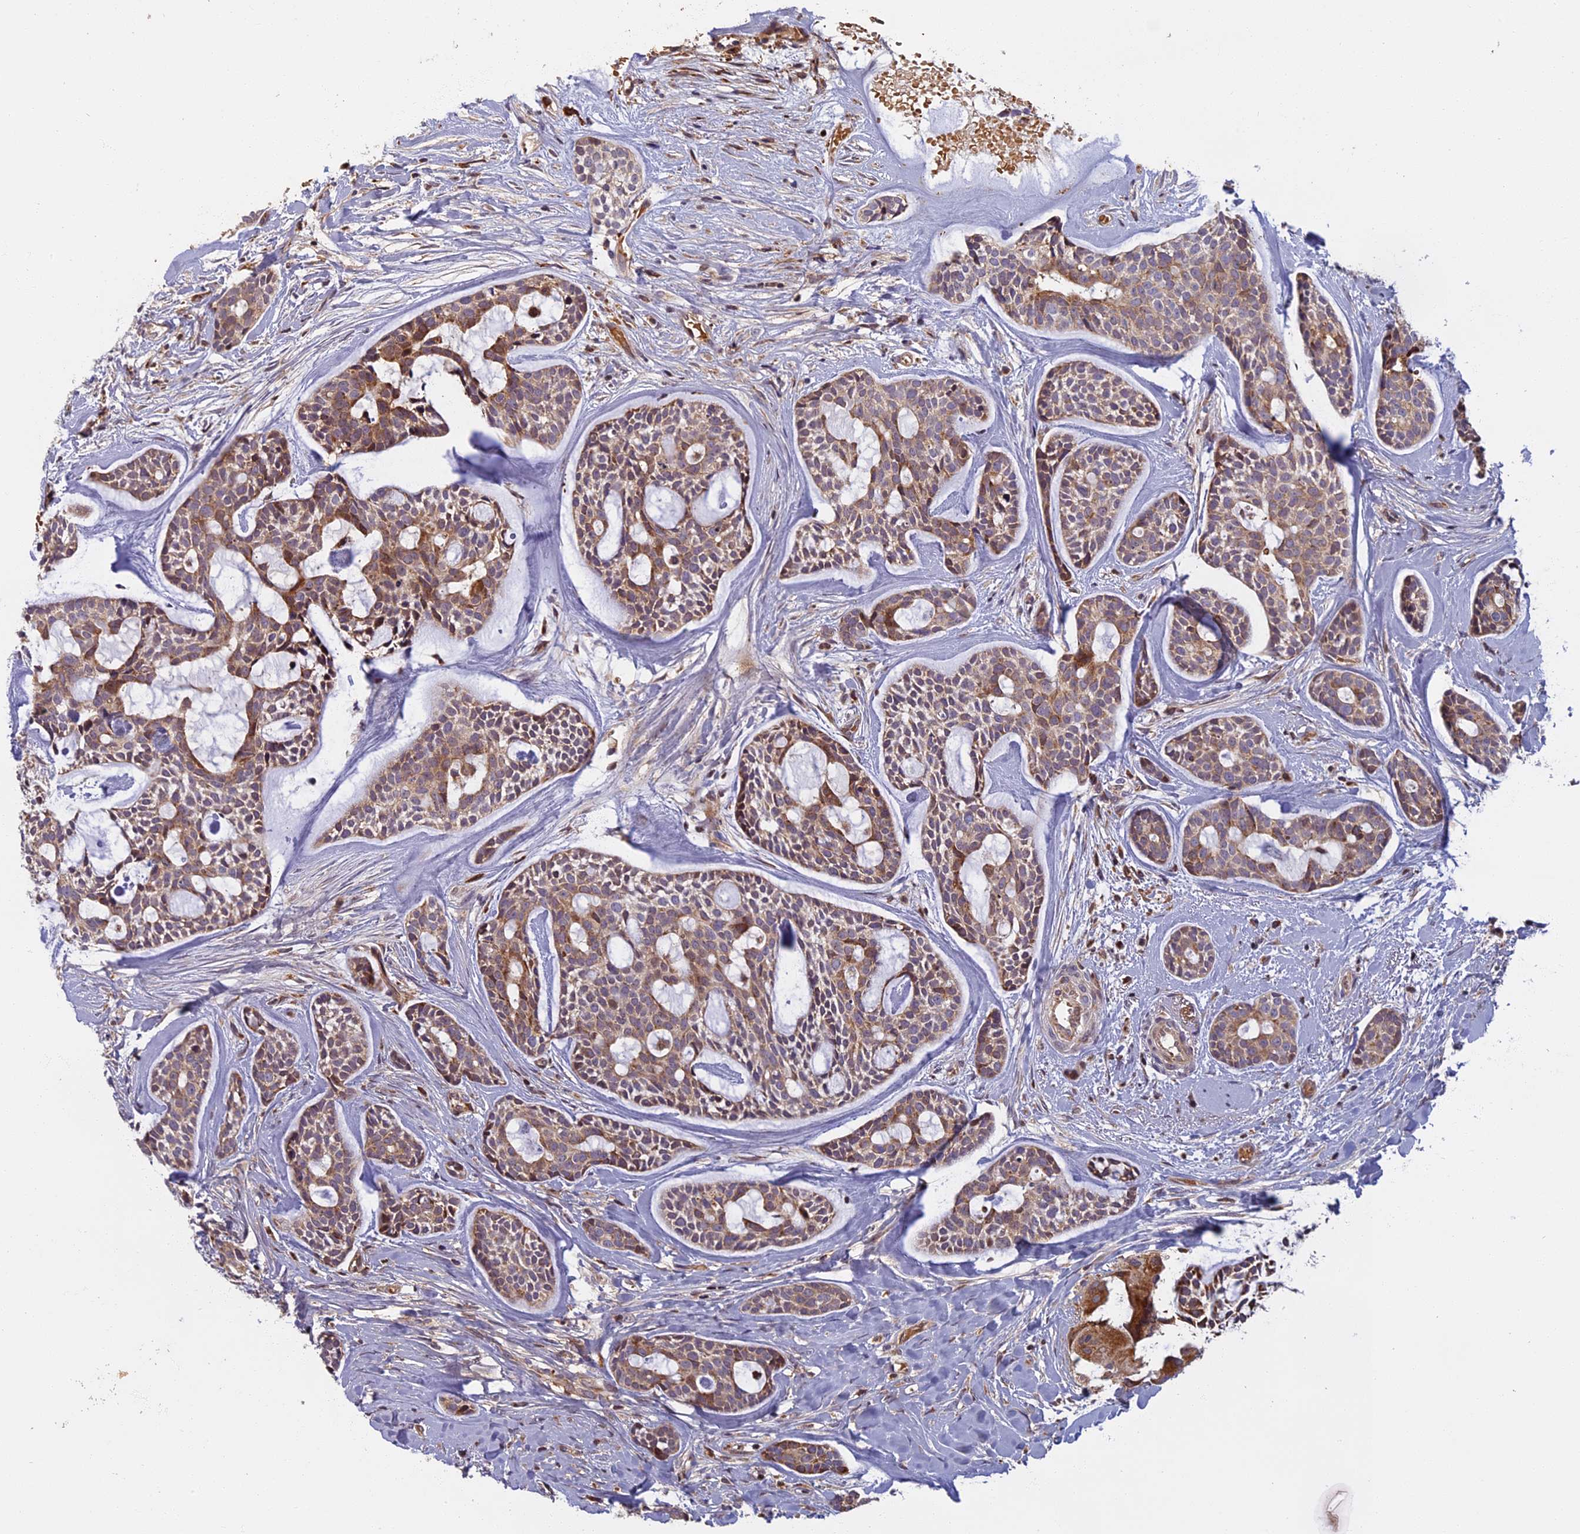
{"staining": {"intensity": "moderate", "quantity": ">75%", "location": "cytoplasmic/membranous"}, "tissue": "head and neck cancer", "cell_type": "Tumor cells", "image_type": "cancer", "snomed": [{"axis": "morphology", "description": "Normal tissue, NOS"}, {"axis": "morphology", "description": "Adenocarcinoma, NOS"}, {"axis": "topography", "description": "Subcutis"}, {"axis": "topography", "description": "Nasopharynx"}, {"axis": "topography", "description": "Head-Neck"}], "caption": "A brown stain labels moderate cytoplasmic/membranous staining of a protein in human head and neck cancer tumor cells. (DAB (3,3'-diaminobenzidine) IHC, brown staining for protein, blue staining for nuclei).", "gene": "EDAR", "patient": {"sex": "female", "age": 73}}